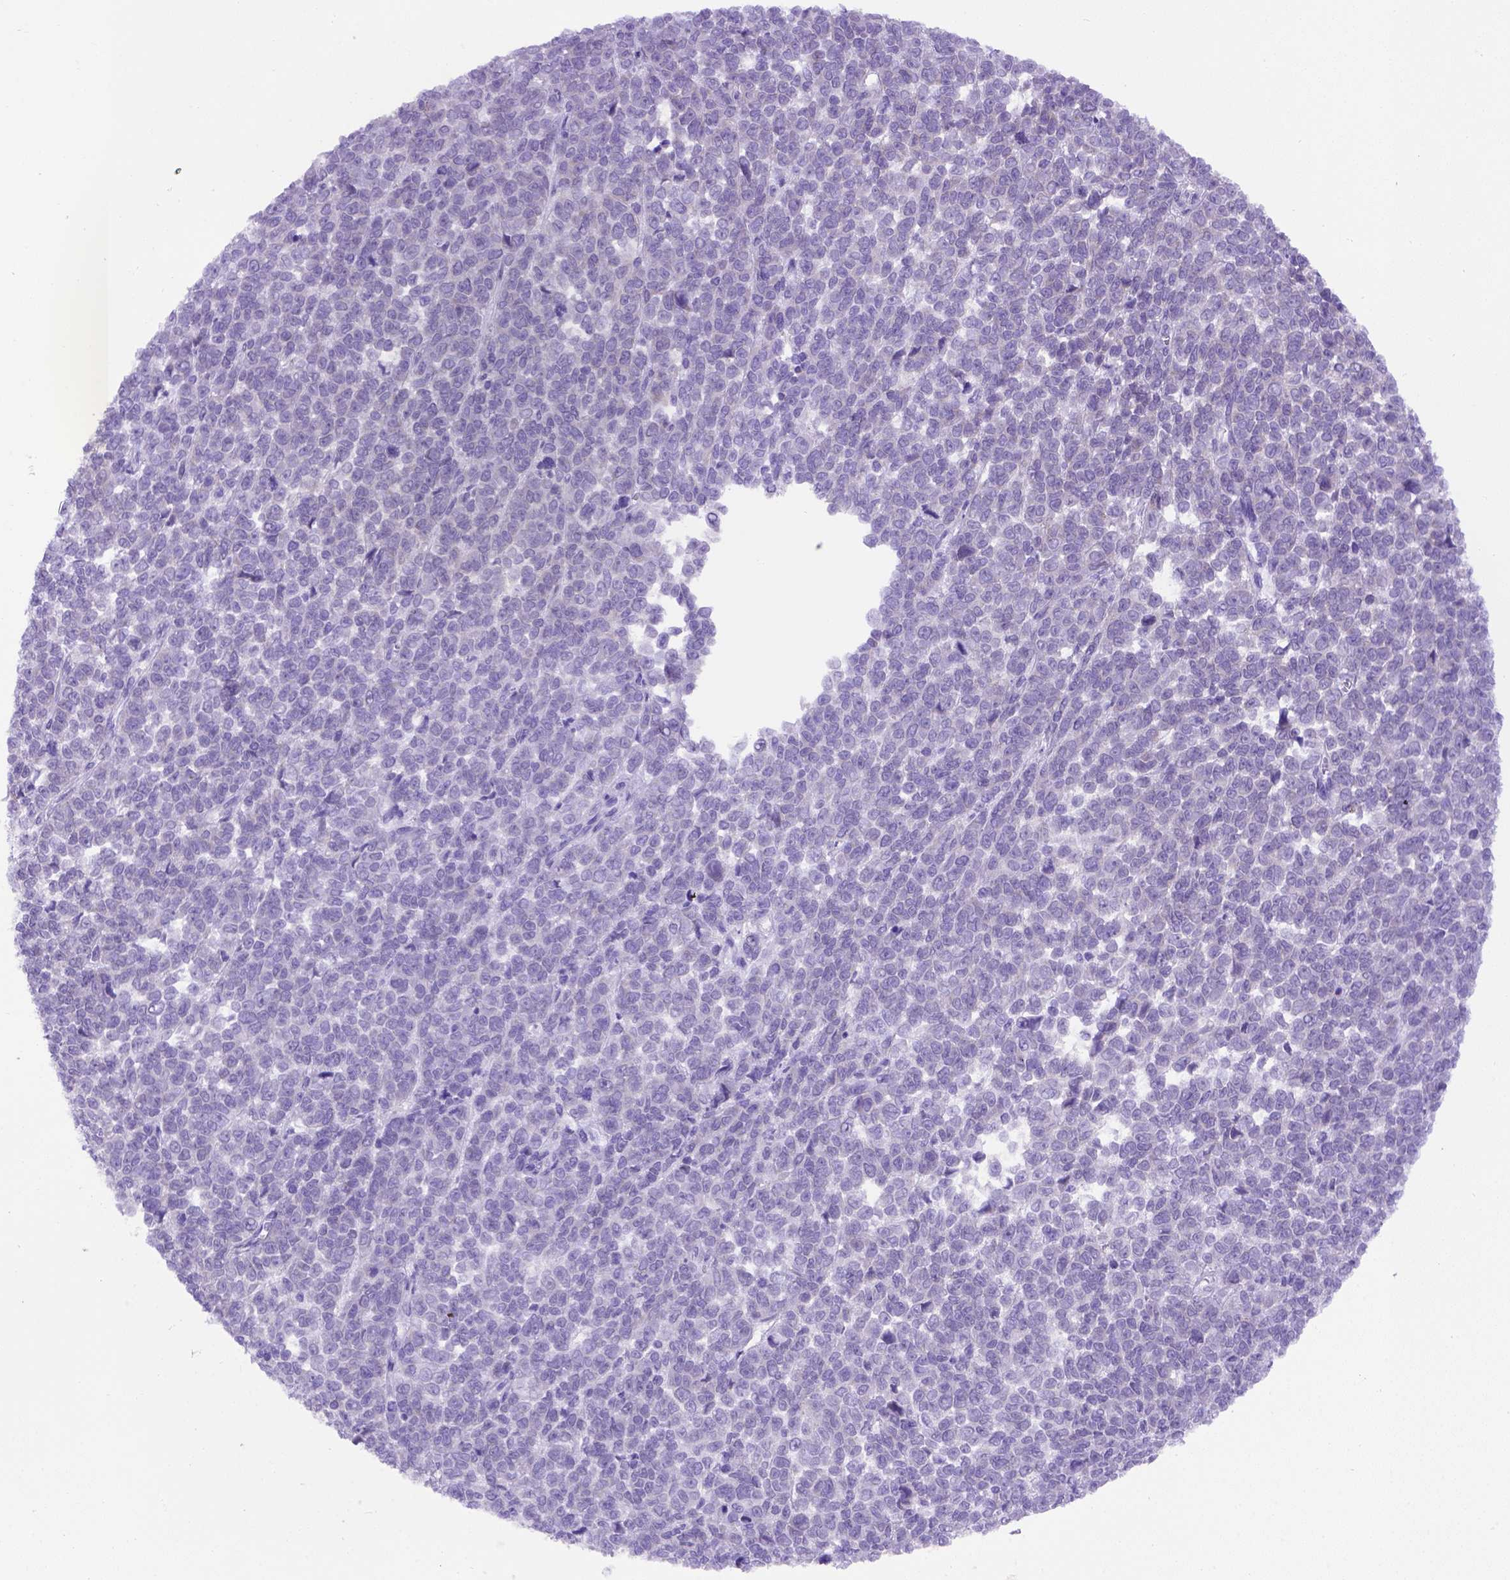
{"staining": {"intensity": "negative", "quantity": "none", "location": "none"}, "tissue": "melanoma", "cell_type": "Tumor cells", "image_type": "cancer", "snomed": [{"axis": "morphology", "description": "Malignant melanoma, NOS"}, {"axis": "topography", "description": "Skin"}], "caption": "High magnification brightfield microscopy of melanoma stained with DAB (brown) and counterstained with hematoxylin (blue): tumor cells show no significant staining.", "gene": "FOXI1", "patient": {"sex": "female", "age": 95}}